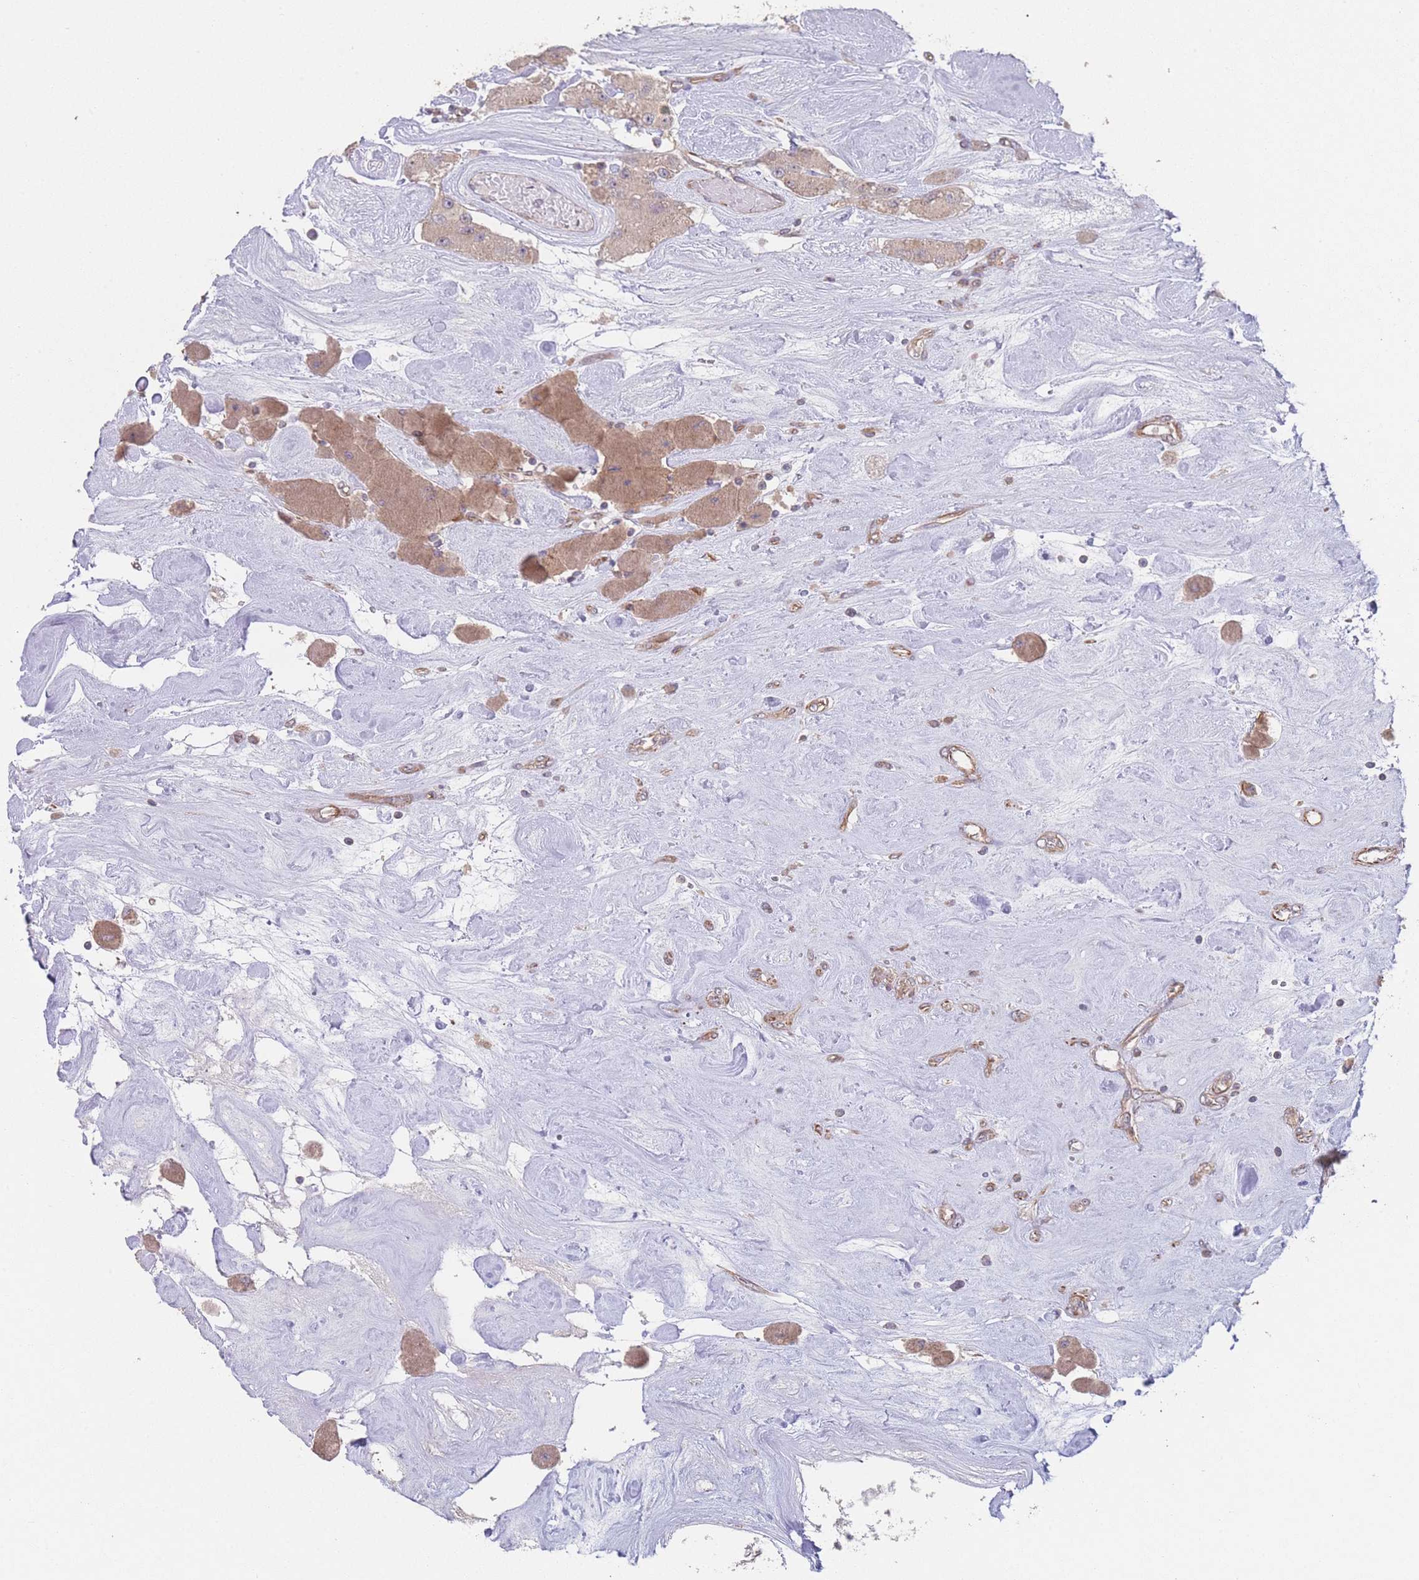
{"staining": {"intensity": "moderate", "quantity": "<25%", "location": "cytoplasmic/membranous"}, "tissue": "carcinoid", "cell_type": "Tumor cells", "image_type": "cancer", "snomed": [{"axis": "morphology", "description": "Carcinoid, malignant, NOS"}, {"axis": "topography", "description": "Pancreas"}], "caption": "About <25% of tumor cells in human malignant carcinoid display moderate cytoplasmic/membranous protein staining as visualized by brown immunohistochemical staining.", "gene": "PXMP4", "patient": {"sex": "male", "age": 41}}